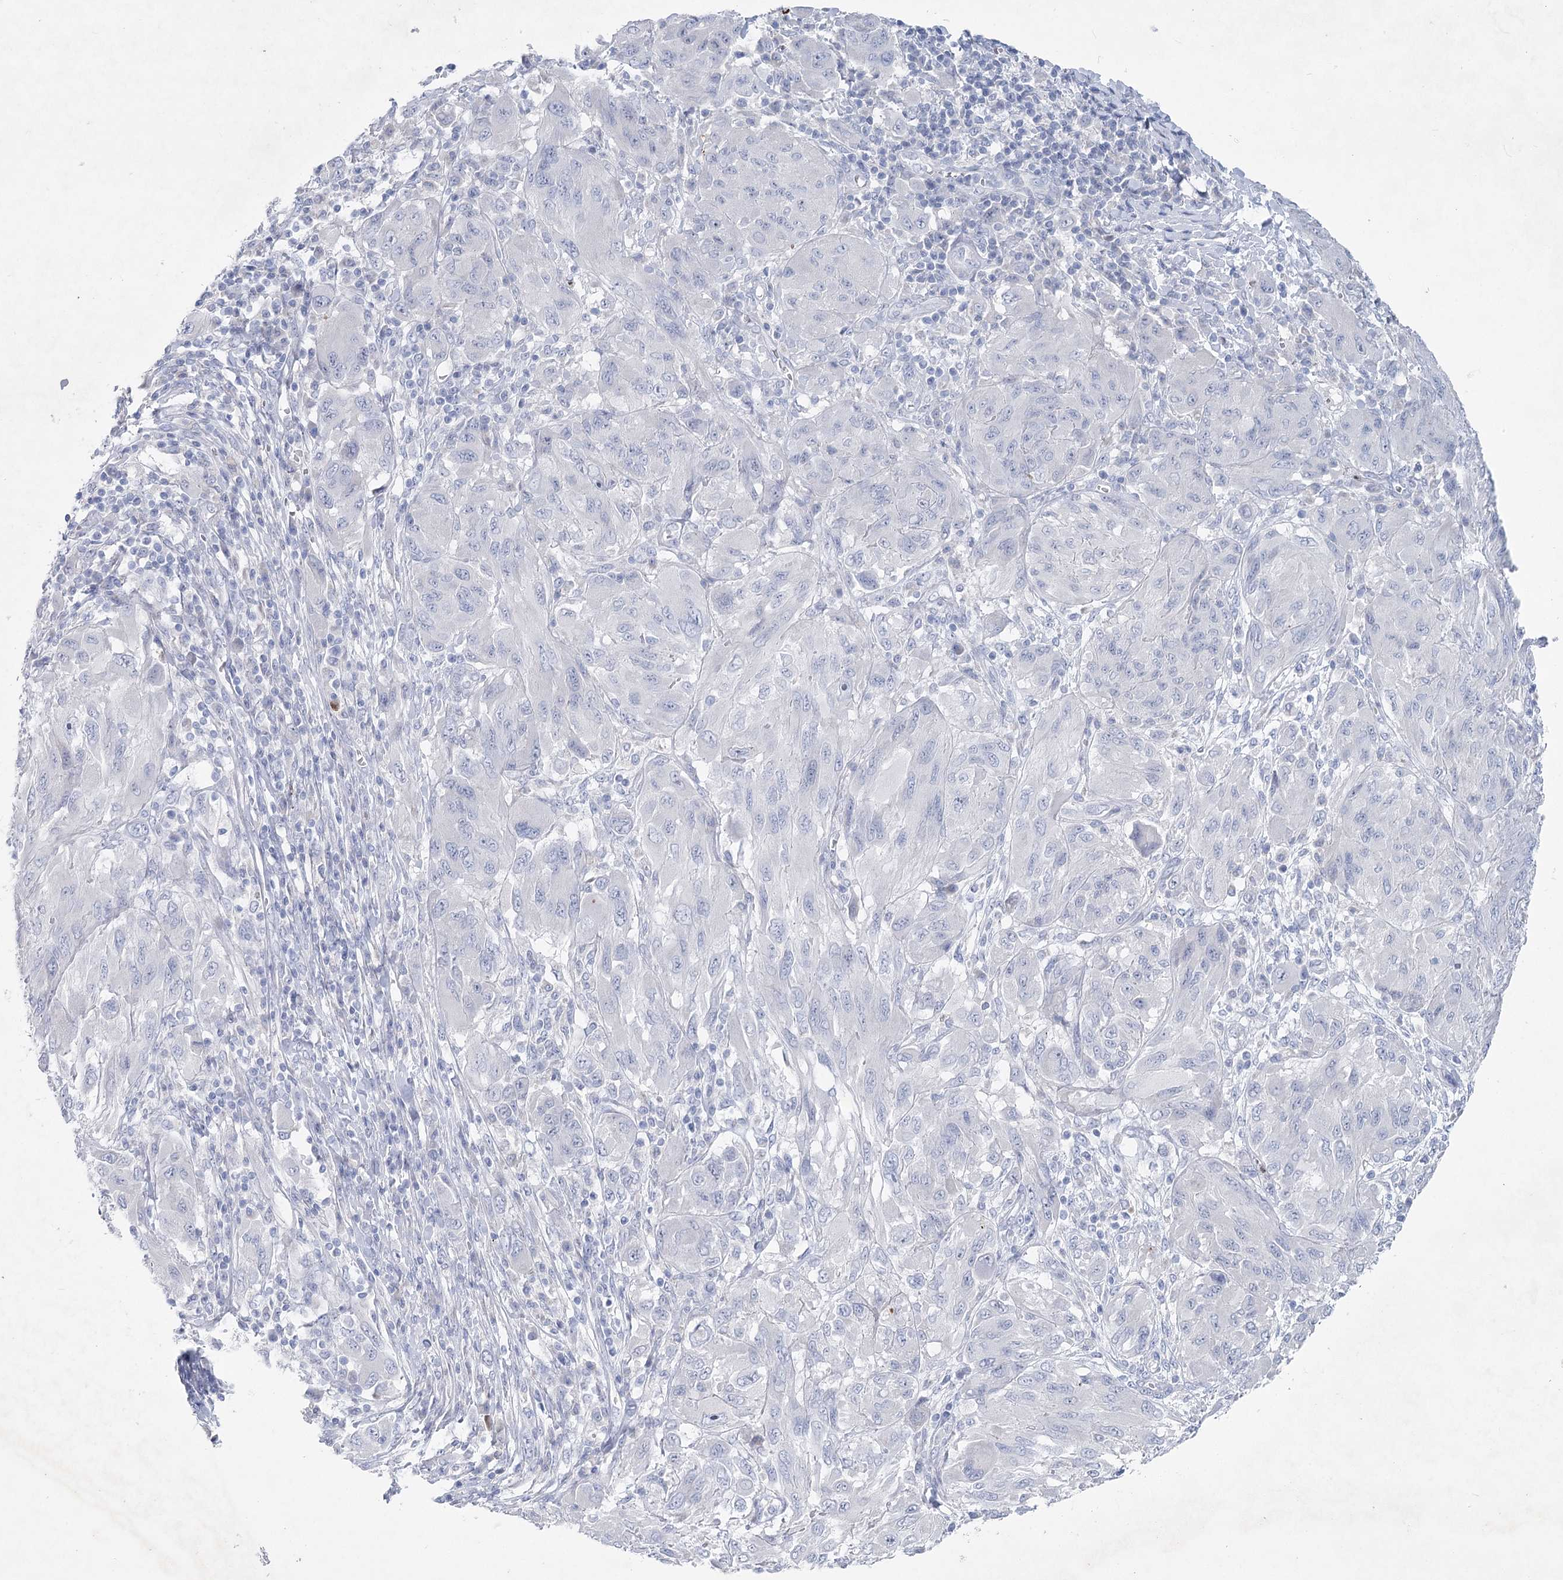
{"staining": {"intensity": "negative", "quantity": "none", "location": "none"}, "tissue": "melanoma", "cell_type": "Tumor cells", "image_type": "cancer", "snomed": [{"axis": "morphology", "description": "Malignant melanoma, NOS"}, {"axis": "topography", "description": "Skin"}], "caption": "Tumor cells show no significant protein expression in malignant melanoma.", "gene": "WDR74", "patient": {"sex": "female", "age": 91}}